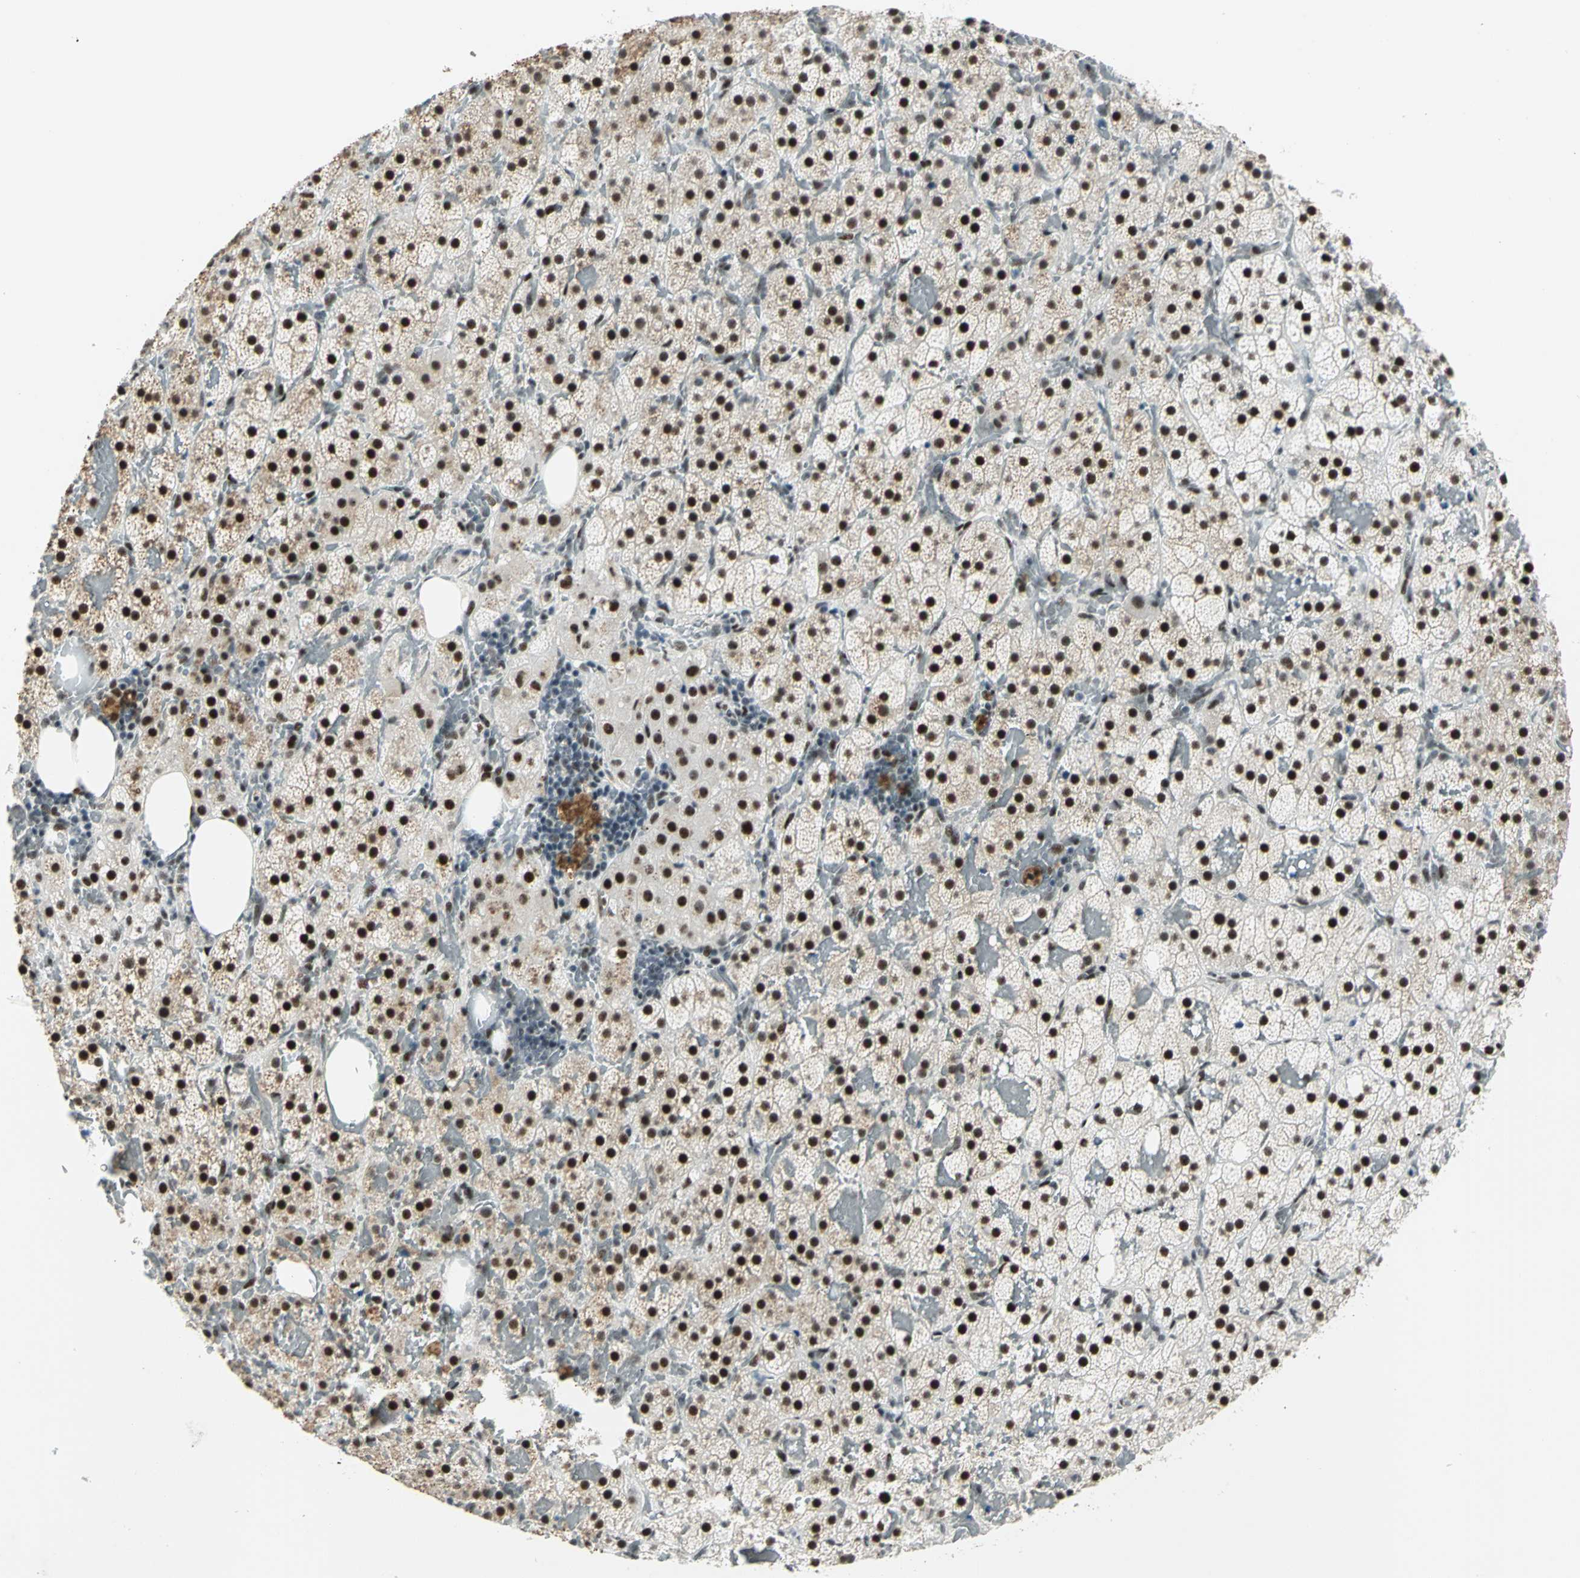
{"staining": {"intensity": "strong", "quantity": ">75%", "location": "cytoplasmic/membranous,nuclear"}, "tissue": "adrenal gland", "cell_type": "Glandular cells", "image_type": "normal", "snomed": [{"axis": "morphology", "description": "Normal tissue, NOS"}, {"axis": "topography", "description": "Adrenal gland"}], "caption": "This image demonstrates benign adrenal gland stained with IHC to label a protein in brown. The cytoplasmic/membranous,nuclear of glandular cells show strong positivity for the protein. Nuclei are counter-stained blue.", "gene": "KAT6B", "patient": {"sex": "female", "age": 59}}